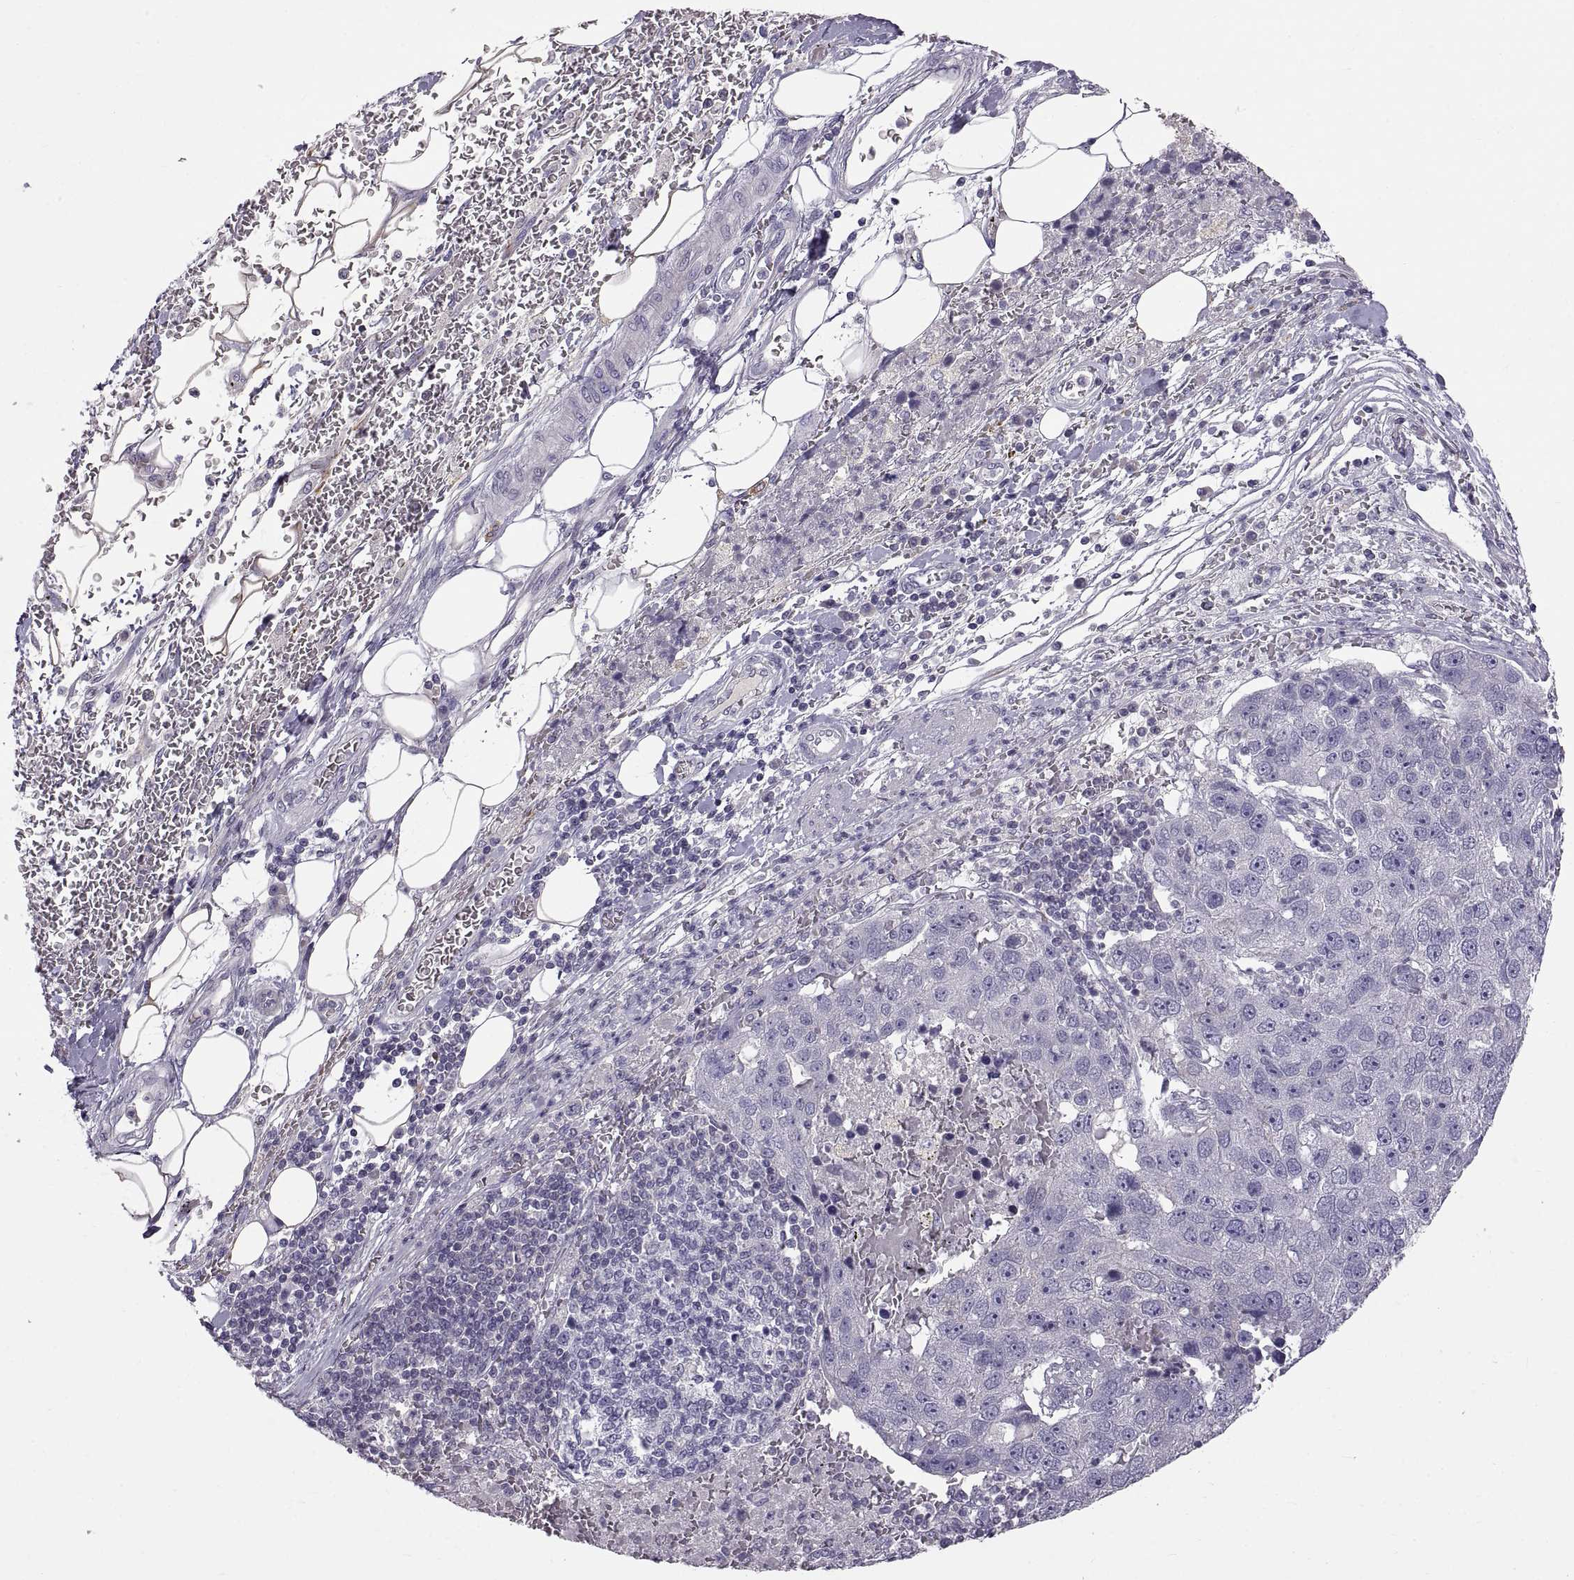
{"staining": {"intensity": "negative", "quantity": "none", "location": "none"}, "tissue": "pancreatic cancer", "cell_type": "Tumor cells", "image_type": "cancer", "snomed": [{"axis": "morphology", "description": "Adenocarcinoma, NOS"}, {"axis": "topography", "description": "Pancreas"}], "caption": "IHC of human pancreatic adenocarcinoma displays no staining in tumor cells. (Stains: DAB (3,3'-diaminobenzidine) immunohistochemistry (IHC) with hematoxylin counter stain, Microscopy: brightfield microscopy at high magnification).", "gene": "WFDC8", "patient": {"sex": "female", "age": 61}}